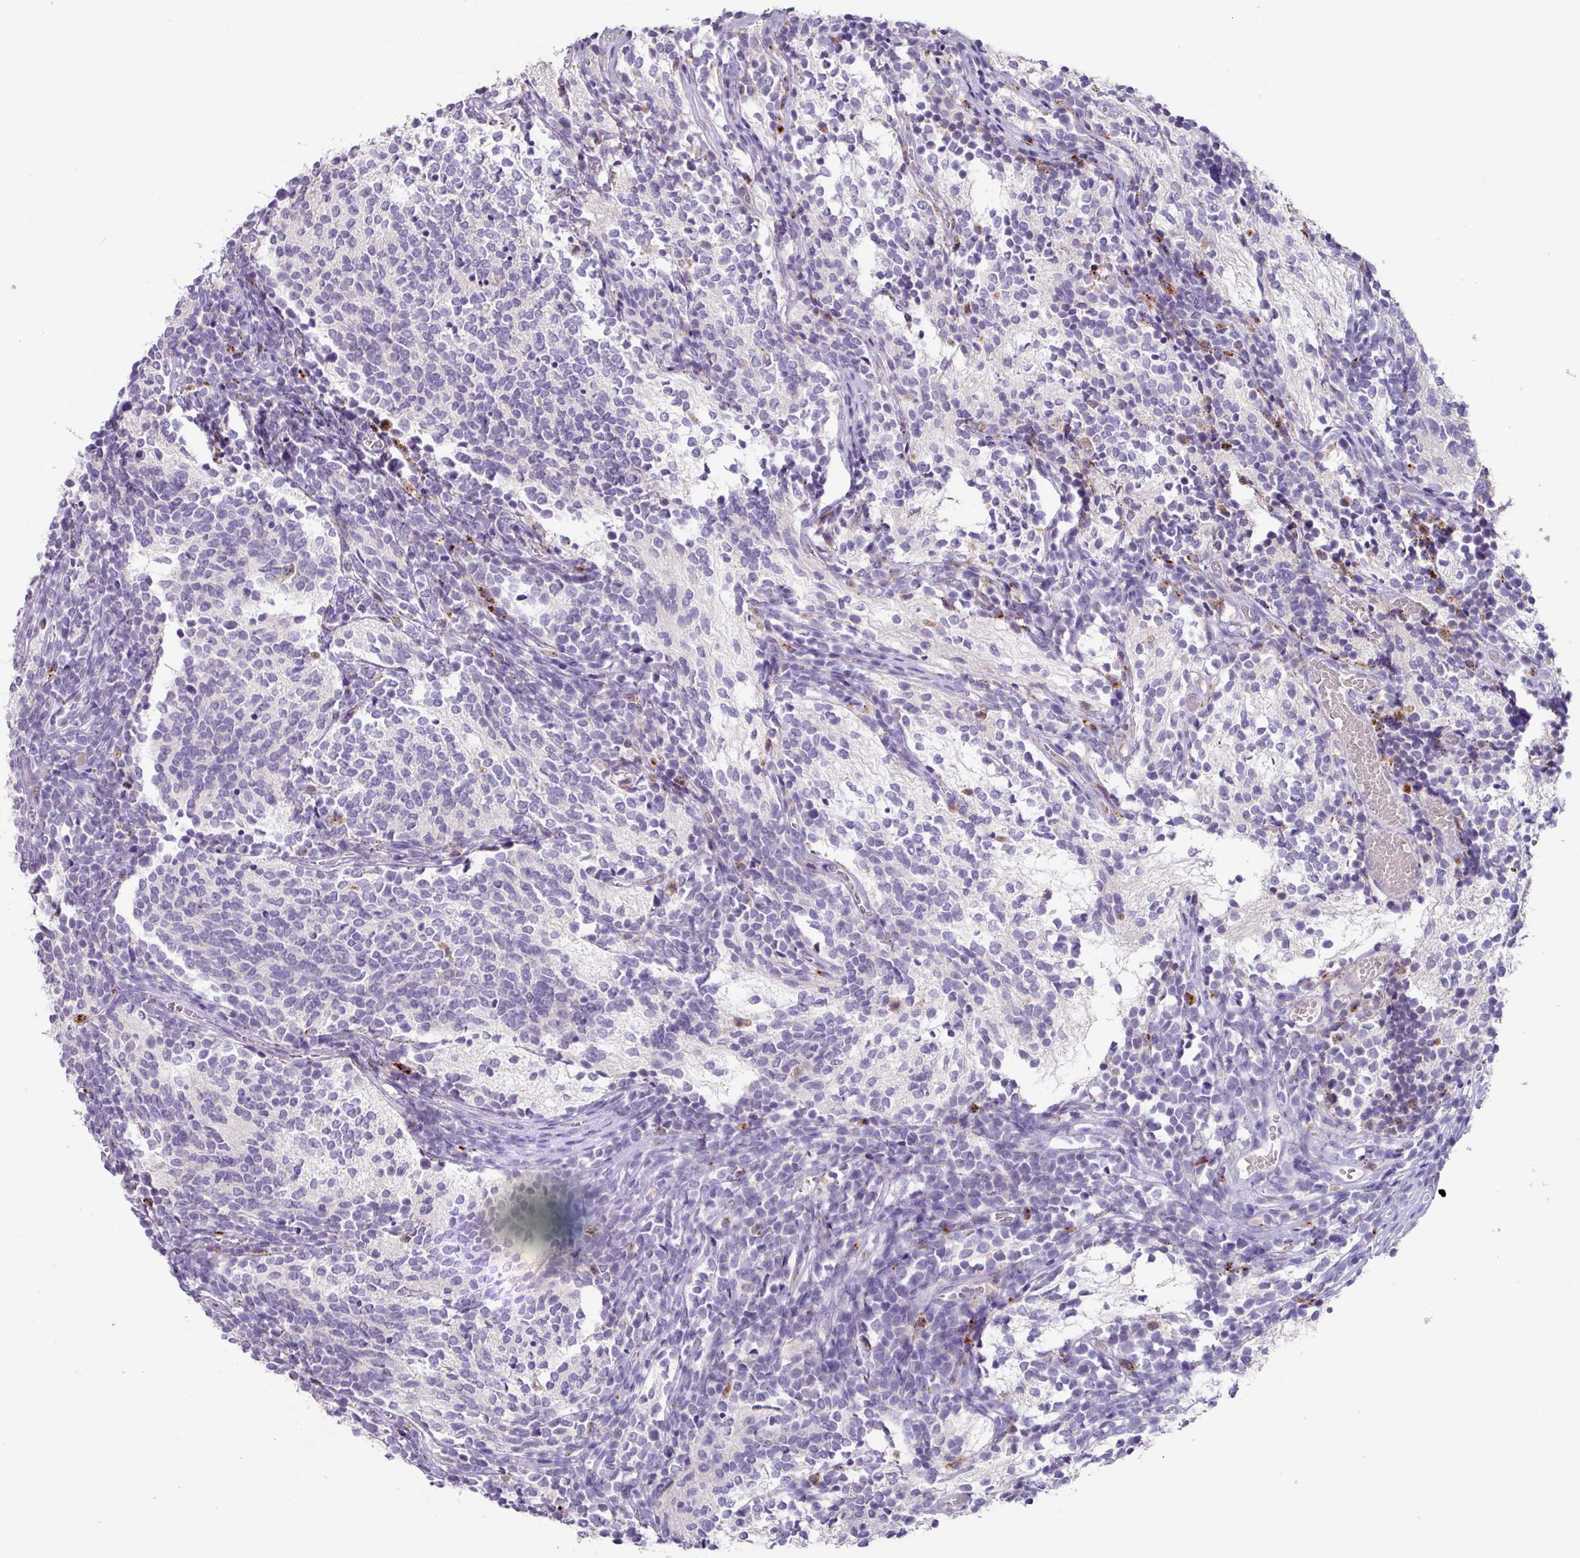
{"staining": {"intensity": "negative", "quantity": "none", "location": "none"}, "tissue": "glioma", "cell_type": "Tumor cells", "image_type": "cancer", "snomed": [{"axis": "morphology", "description": "Glioma, malignant, Low grade"}, {"axis": "topography", "description": "Brain"}], "caption": "Tumor cells are negative for protein expression in human low-grade glioma (malignant).", "gene": "PLEKHH3", "patient": {"sex": "female", "age": 1}}